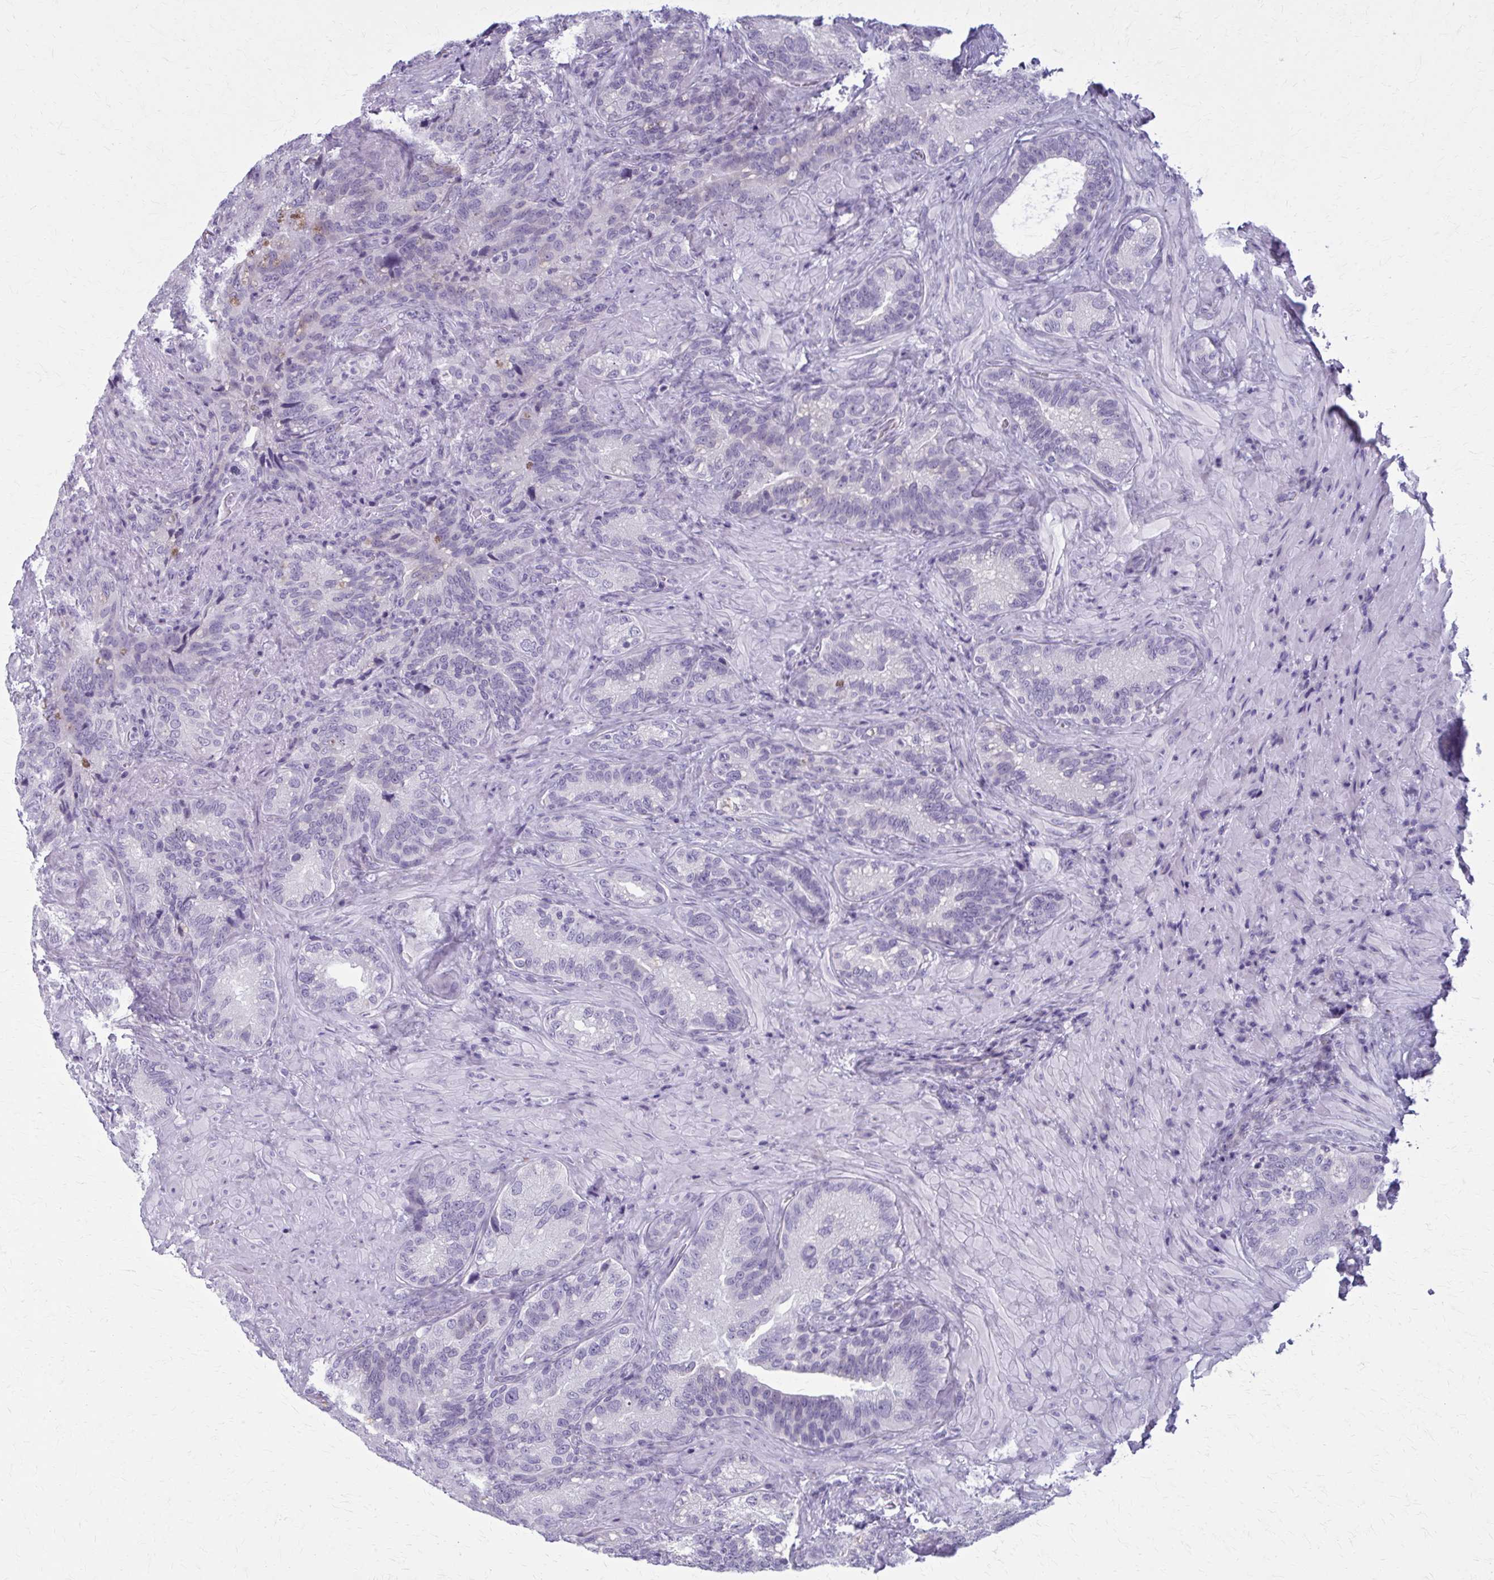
{"staining": {"intensity": "negative", "quantity": "none", "location": "none"}, "tissue": "seminal vesicle", "cell_type": "Glandular cells", "image_type": "normal", "snomed": [{"axis": "morphology", "description": "Normal tissue, NOS"}, {"axis": "topography", "description": "Seminal veicle"}], "caption": "Micrograph shows no protein expression in glandular cells of normal seminal vesicle. The staining was performed using DAB to visualize the protein expression in brown, while the nuclei were stained in blue with hematoxylin (Magnification: 20x).", "gene": "CASQ2", "patient": {"sex": "male", "age": 68}}